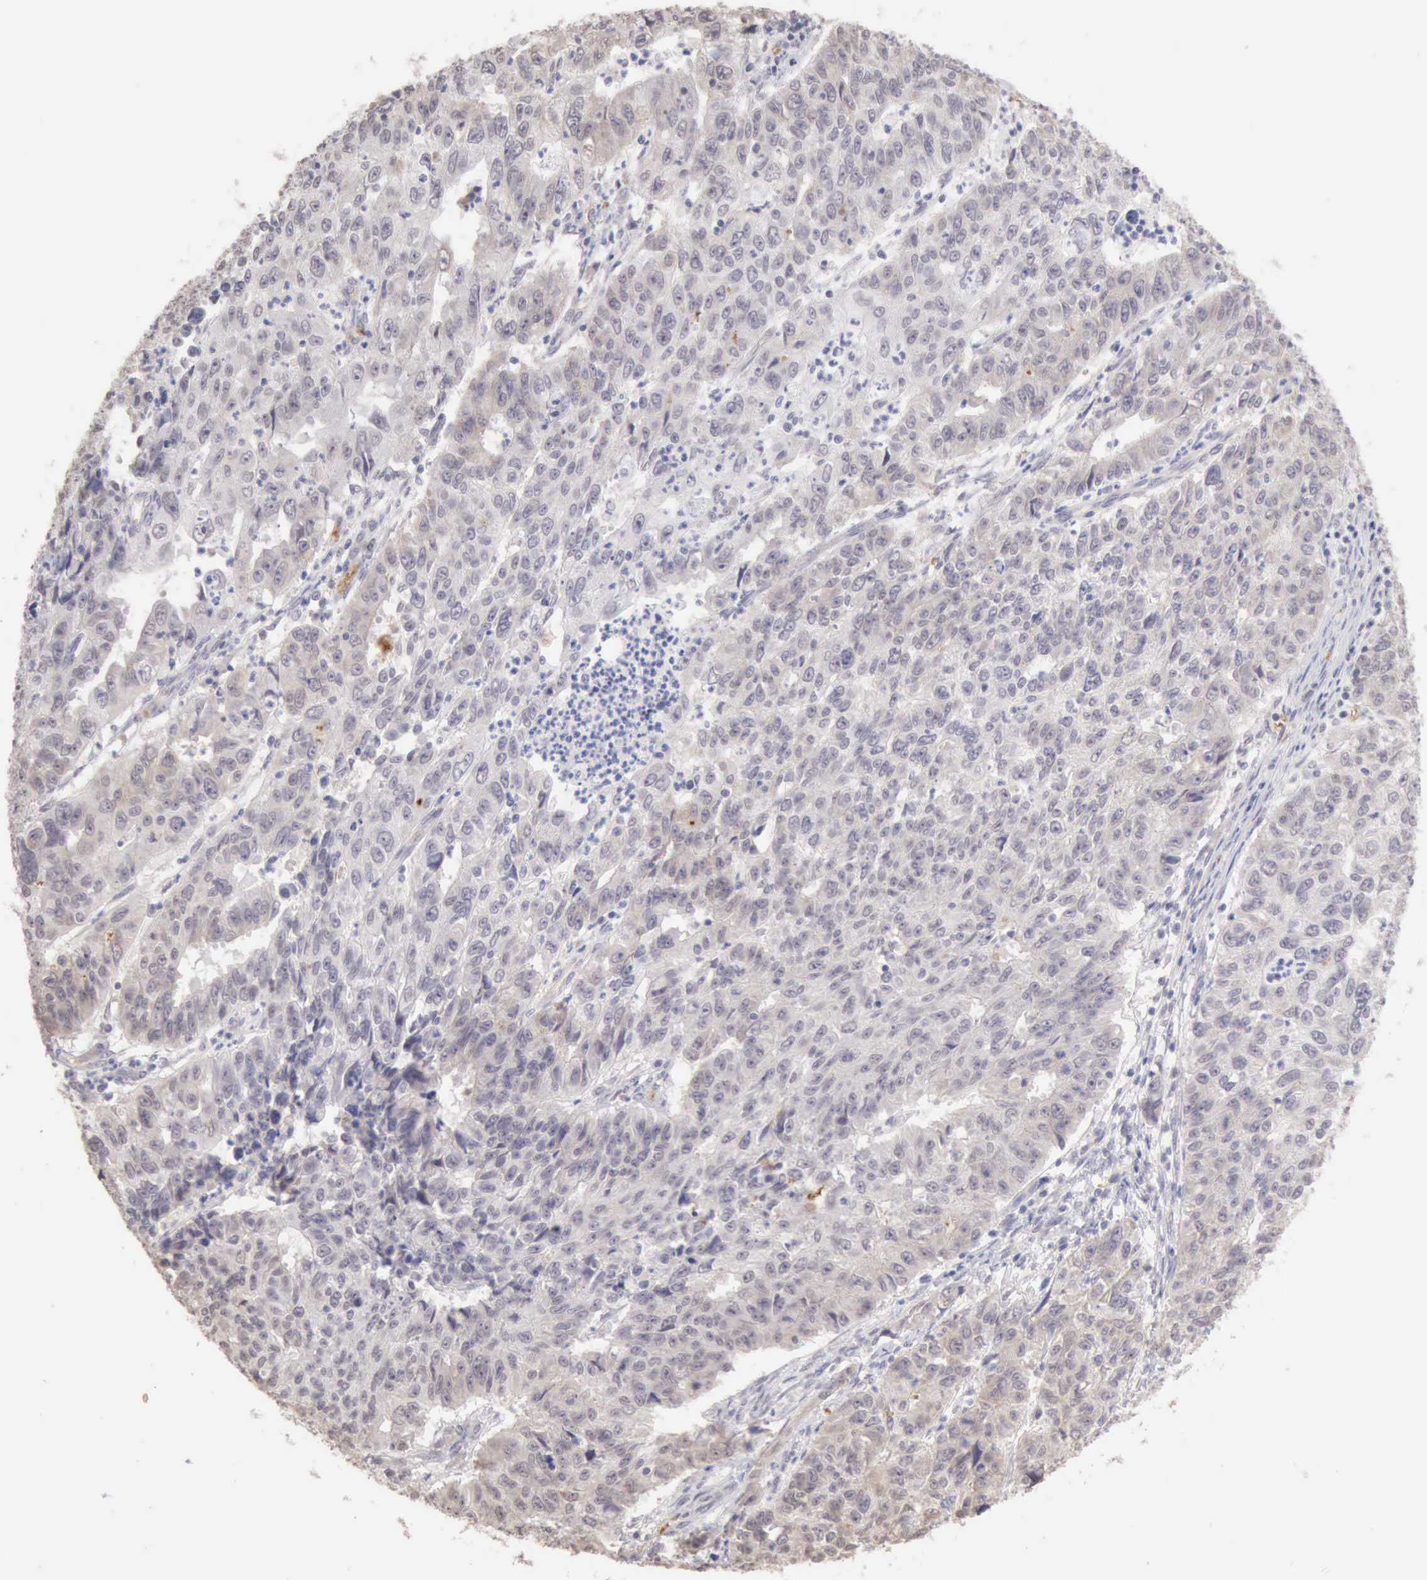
{"staining": {"intensity": "weak", "quantity": "<25%", "location": "cytoplasmic/membranous"}, "tissue": "endometrial cancer", "cell_type": "Tumor cells", "image_type": "cancer", "snomed": [{"axis": "morphology", "description": "Adenocarcinoma, NOS"}, {"axis": "topography", "description": "Endometrium"}], "caption": "High power microscopy histopathology image of an IHC photomicrograph of endometrial cancer (adenocarcinoma), revealing no significant expression in tumor cells.", "gene": "CFI", "patient": {"sex": "female", "age": 42}}